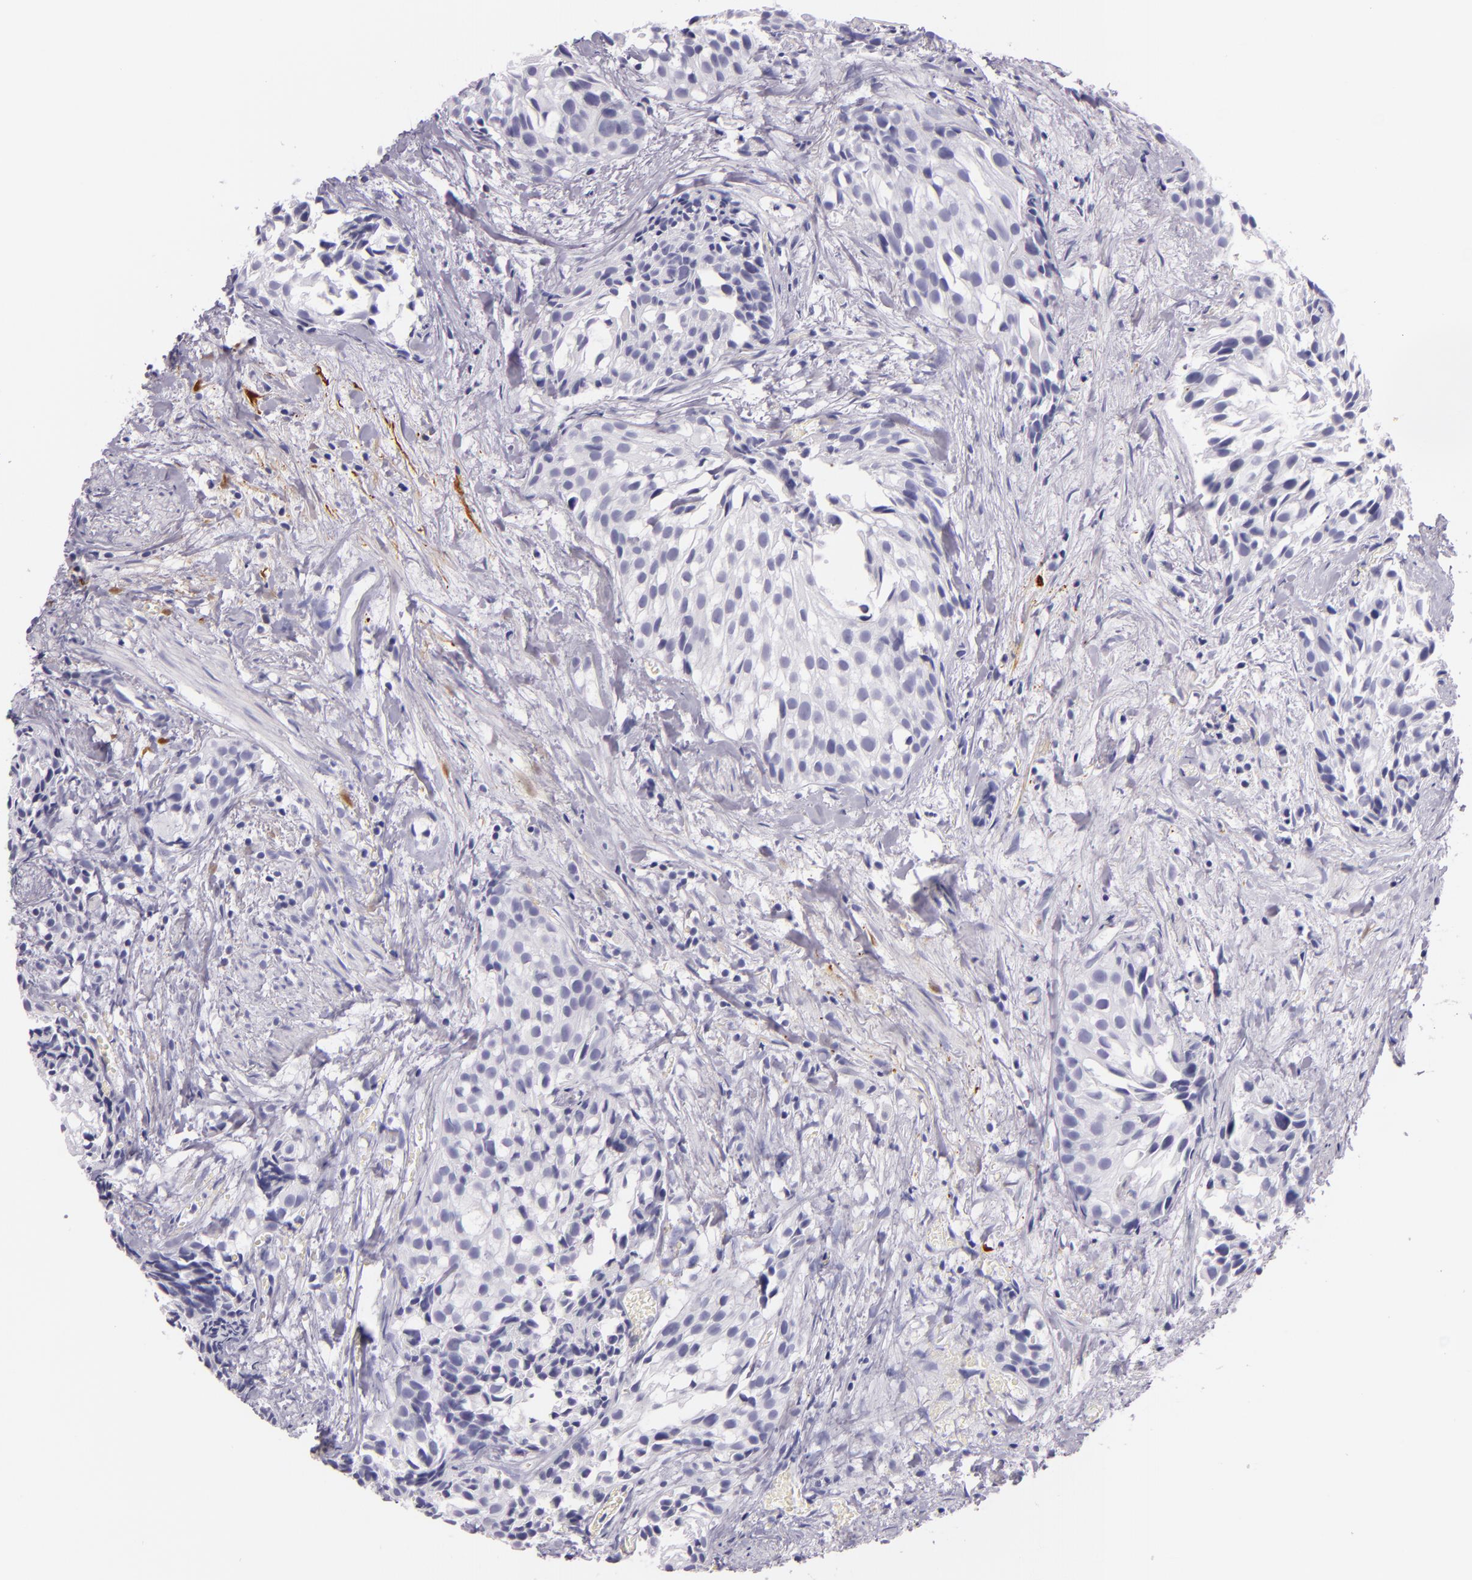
{"staining": {"intensity": "negative", "quantity": "none", "location": "none"}, "tissue": "urothelial cancer", "cell_type": "Tumor cells", "image_type": "cancer", "snomed": [{"axis": "morphology", "description": "Urothelial carcinoma, High grade"}, {"axis": "topography", "description": "Urinary bladder"}], "caption": "This is a image of IHC staining of urothelial cancer, which shows no staining in tumor cells. Brightfield microscopy of immunohistochemistry (IHC) stained with DAB (3,3'-diaminobenzidine) (brown) and hematoxylin (blue), captured at high magnification.", "gene": "MT1A", "patient": {"sex": "female", "age": 78}}